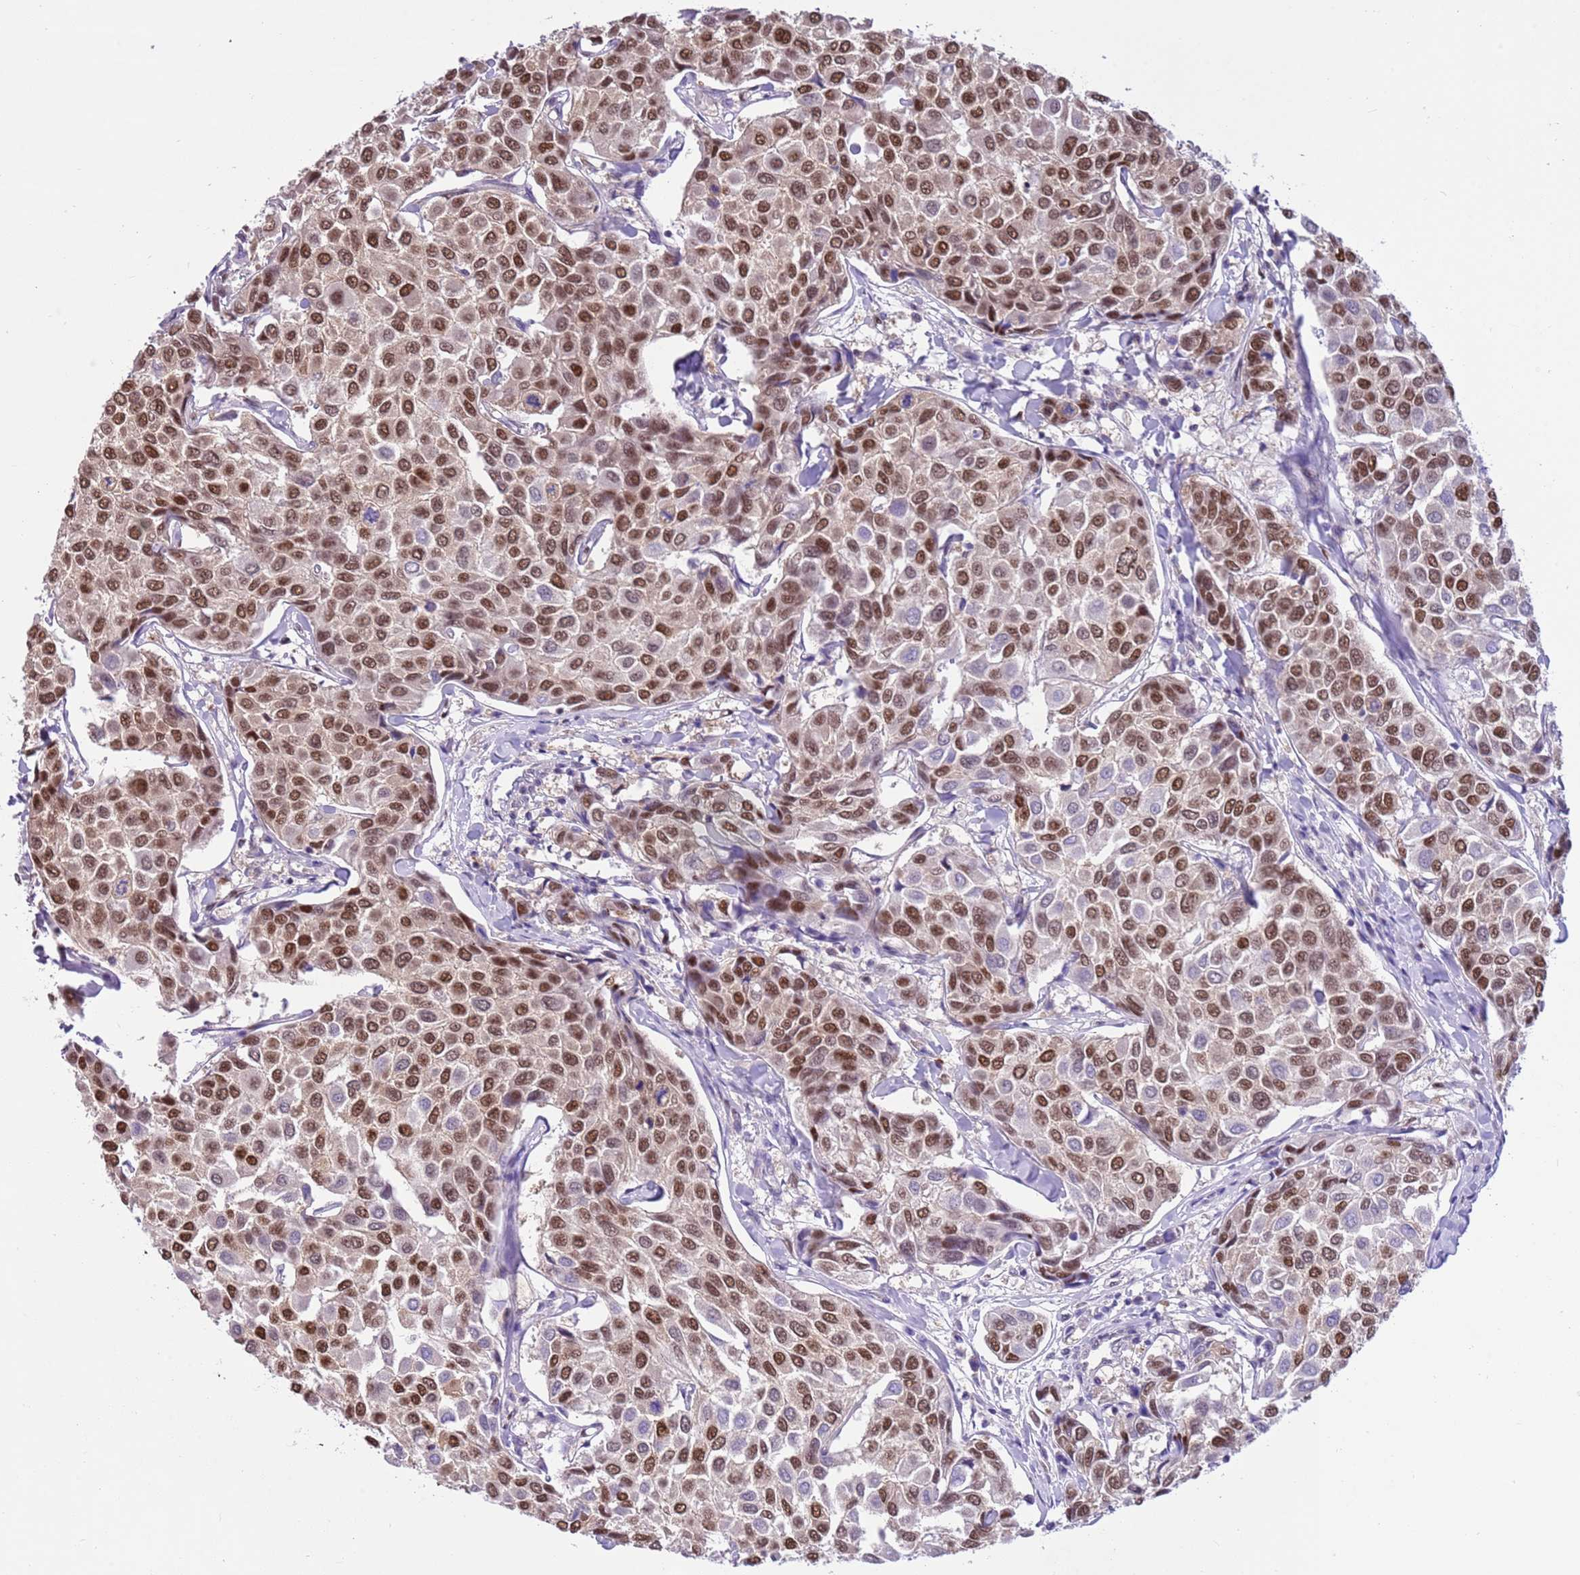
{"staining": {"intensity": "moderate", "quantity": ">75%", "location": "nuclear"}, "tissue": "breast cancer", "cell_type": "Tumor cells", "image_type": "cancer", "snomed": [{"axis": "morphology", "description": "Duct carcinoma"}, {"axis": "topography", "description": "Breast"}], "caption": "Breast cancer stained for a protein shows moderate nuclear positivity in tumor cells. (Brightfield microscopy of DAB IHC at high magnification).", "gene": "DDI2", "patient": {"sex": "female", "age": 55}}